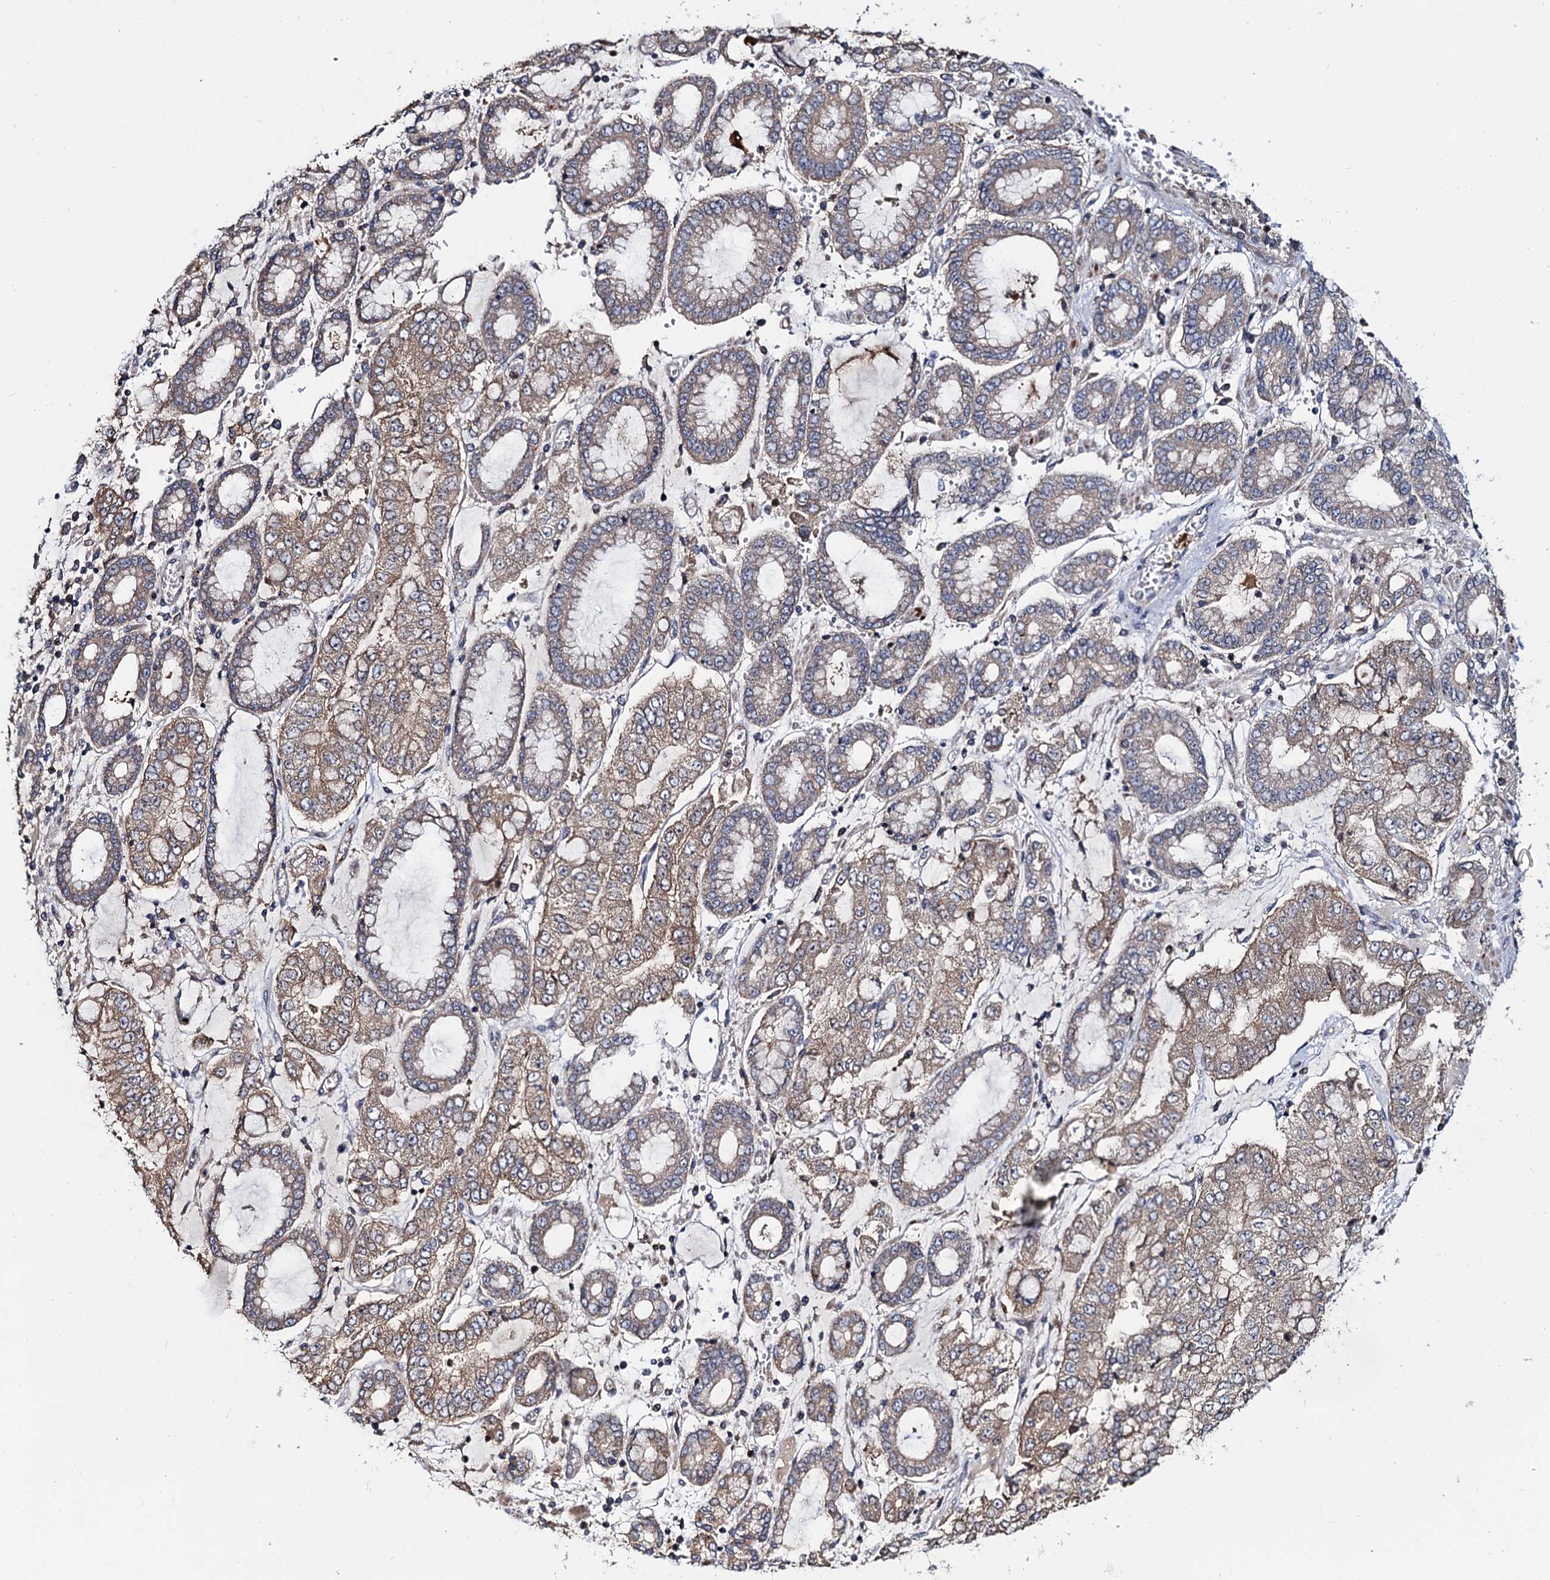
{"staining": {"intensity": "moderate", "quantity": "25%-75%", "location": "cytoplasmic/membranous"}, "tissue": "stomach cancer", "cell_type": "Tumor cells", "image_type": "cancer", "snomed": [{"axis": "morphology", "description": "Adenocarcinoma, NOS"}, {"axis": "topography", "description": "Stomach"}], "caption": "Immunohistochemistry (IHC) of stomach cancer (adenocarcinoma) demonstrates medium levels of moderate cytoplasmic/membranous staining in about 25%-75% of tumor cells. The staining was performed using DAB (3,3'-diaminobenzidine), with brown indicating positive protein expression. Nuclei are stained blue with hematoxylin.", "gene": "CEP192", "patient": {"sex": "male", "age": 76}}